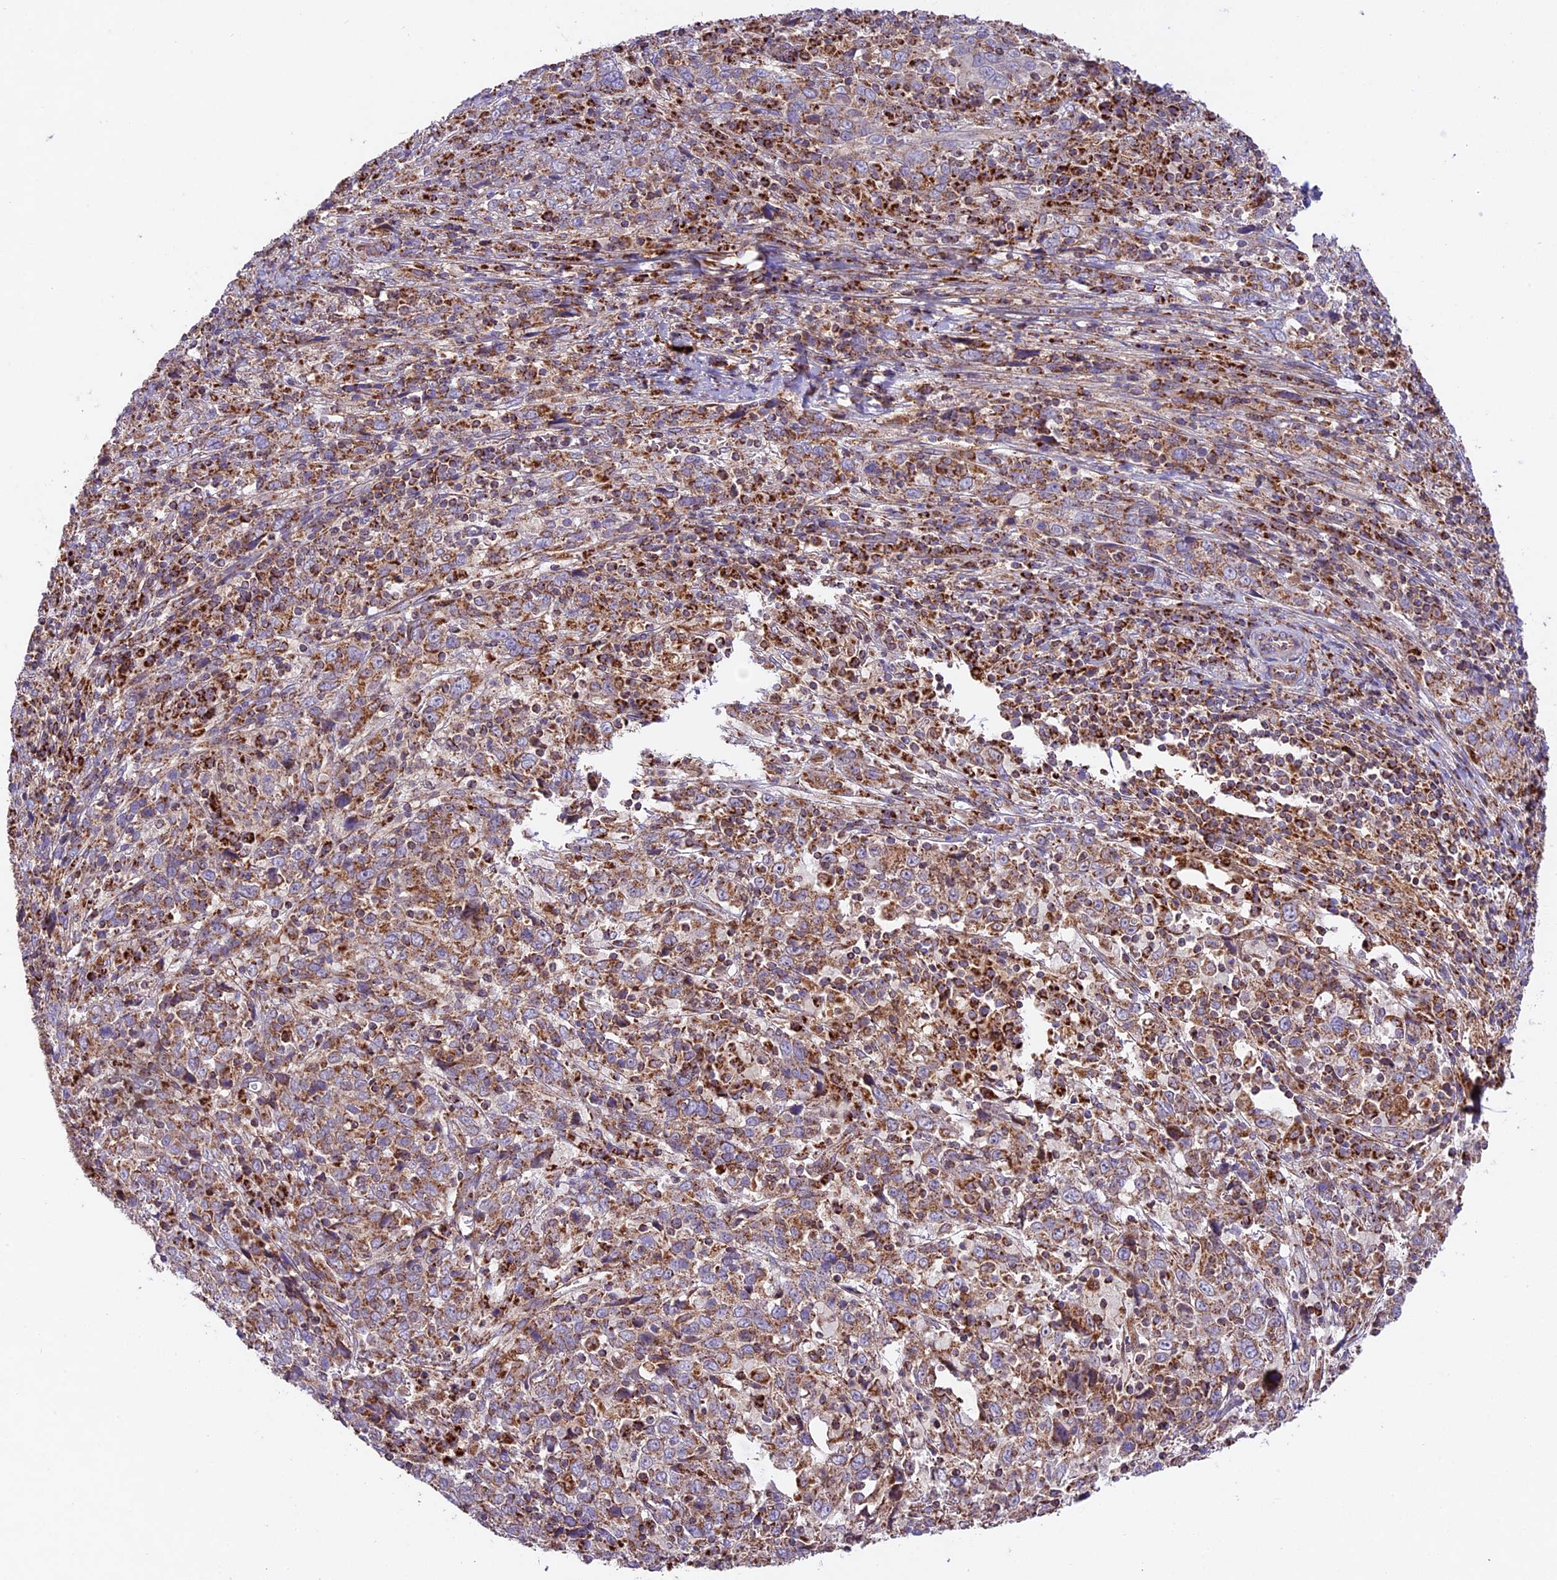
{"staining": {"intensity": "moderate", "quantity": ">75%", "location": "cytoplasmic/membranous"}, "tissue": "cervical cancer", "cell_type": "Tumor cells", "image_type": "cancer", "snomed": [{"axis": "morphology", "description": "Squamous cell carcinoma, NOS"}, {"axis": "topography", "description": "Cervix"}], "caption": "Brown immunohistochemical staining in human cervical squamous cell carcinoma reveals moderate cytoplasmic/membranous staining in approximately >75% of tumor cells.", "gene": "NDUFA8", "patient": {"sex": "female", "age": 46}}